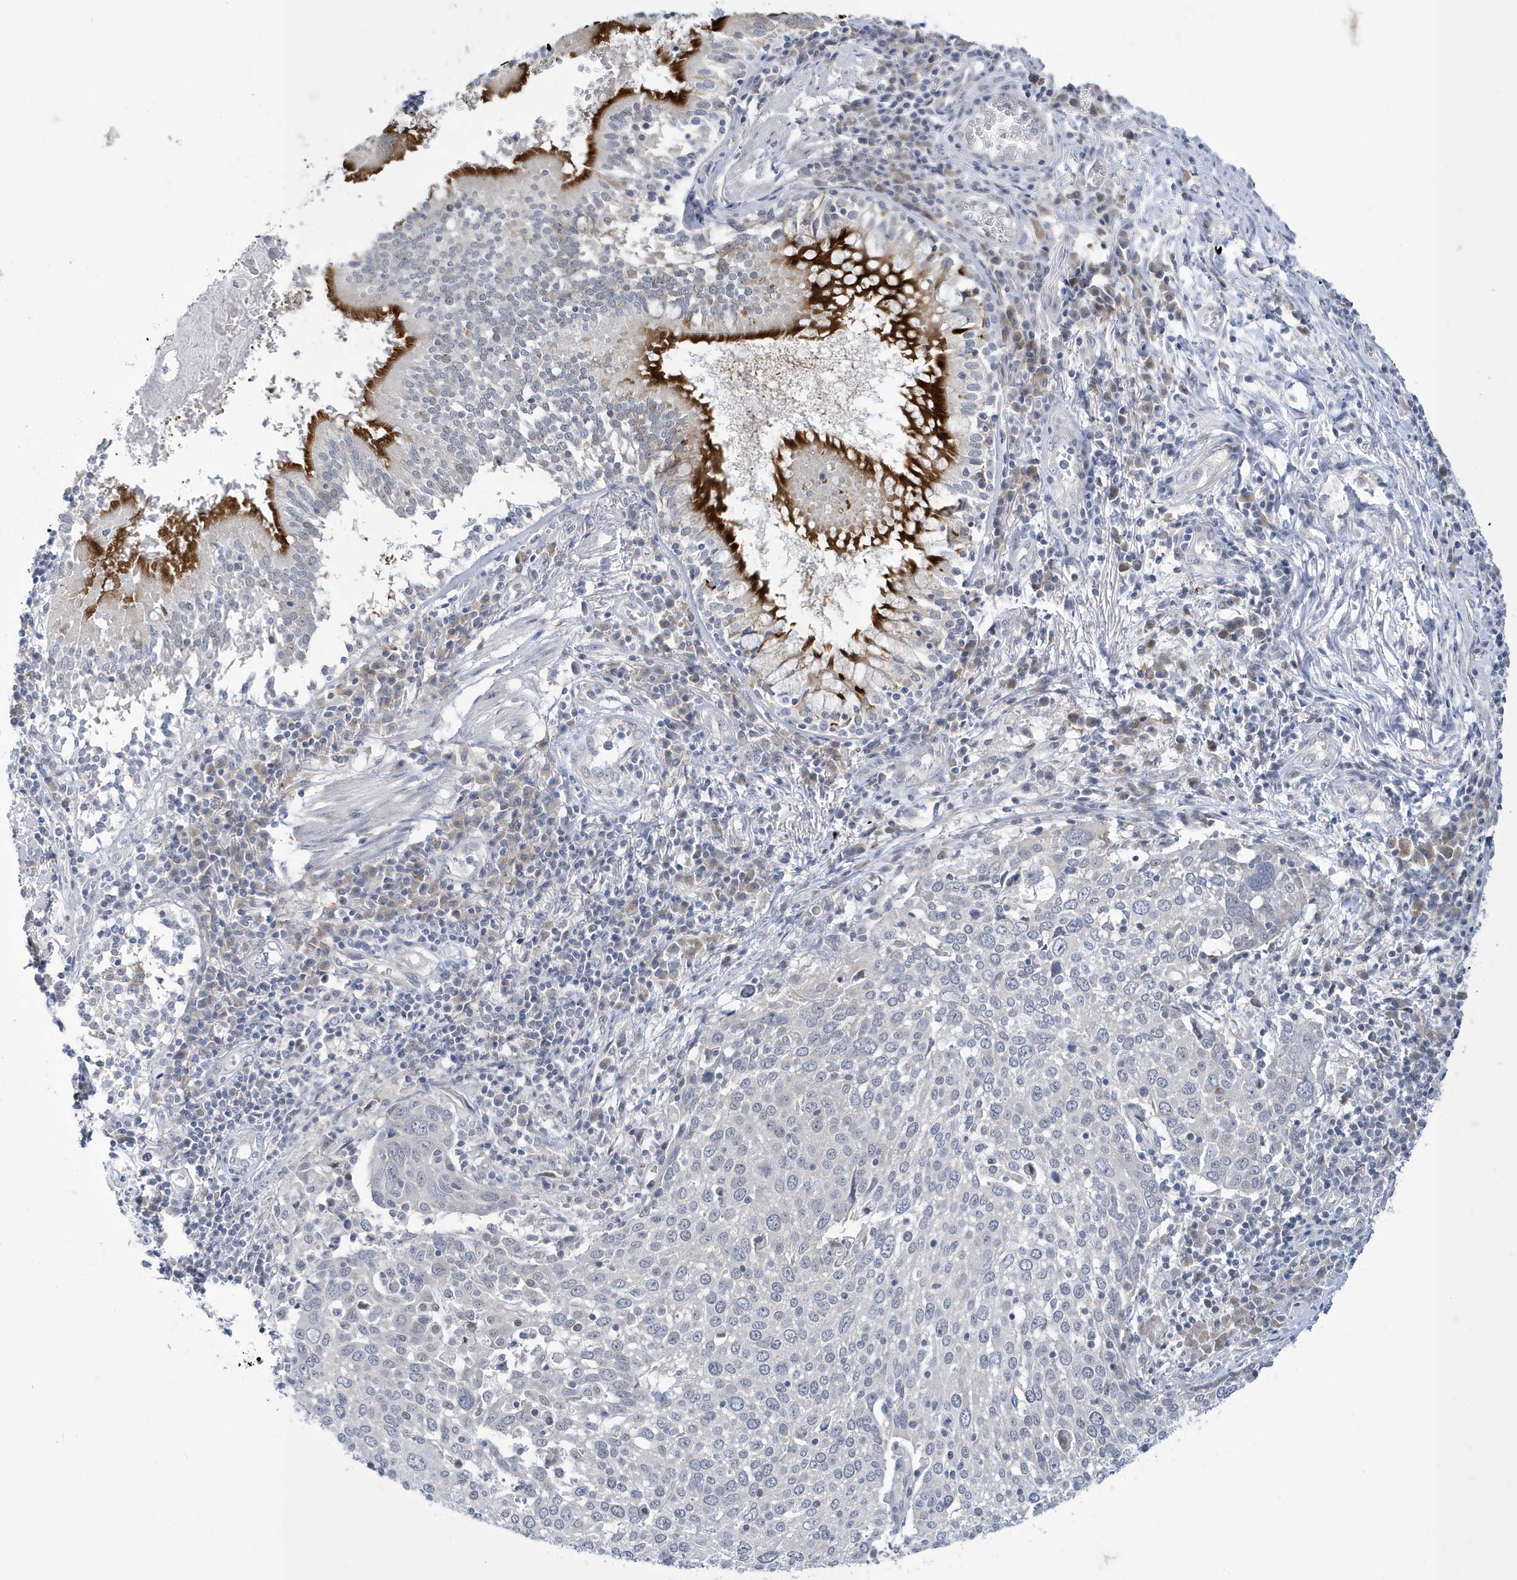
{"staining": {"intensity": "negative", "quantity": "none", "location": "none"}, "tissue": "lung cancer", "cell_type": "Tumor cells", "image_type": "cancer", "snomed": [{"axis": "morphology", "description": "Squamous cell carcinoma, NOS"}, {"axis": "topography", "description": "Lung"}], "caption": "This is an immunohistochemistry photomicrograph of human lung squamous cell carcinoma. There is no expression in tumor cells.", "gene": "ZNF654", "patient": {"sex": "male", "age": 65}}